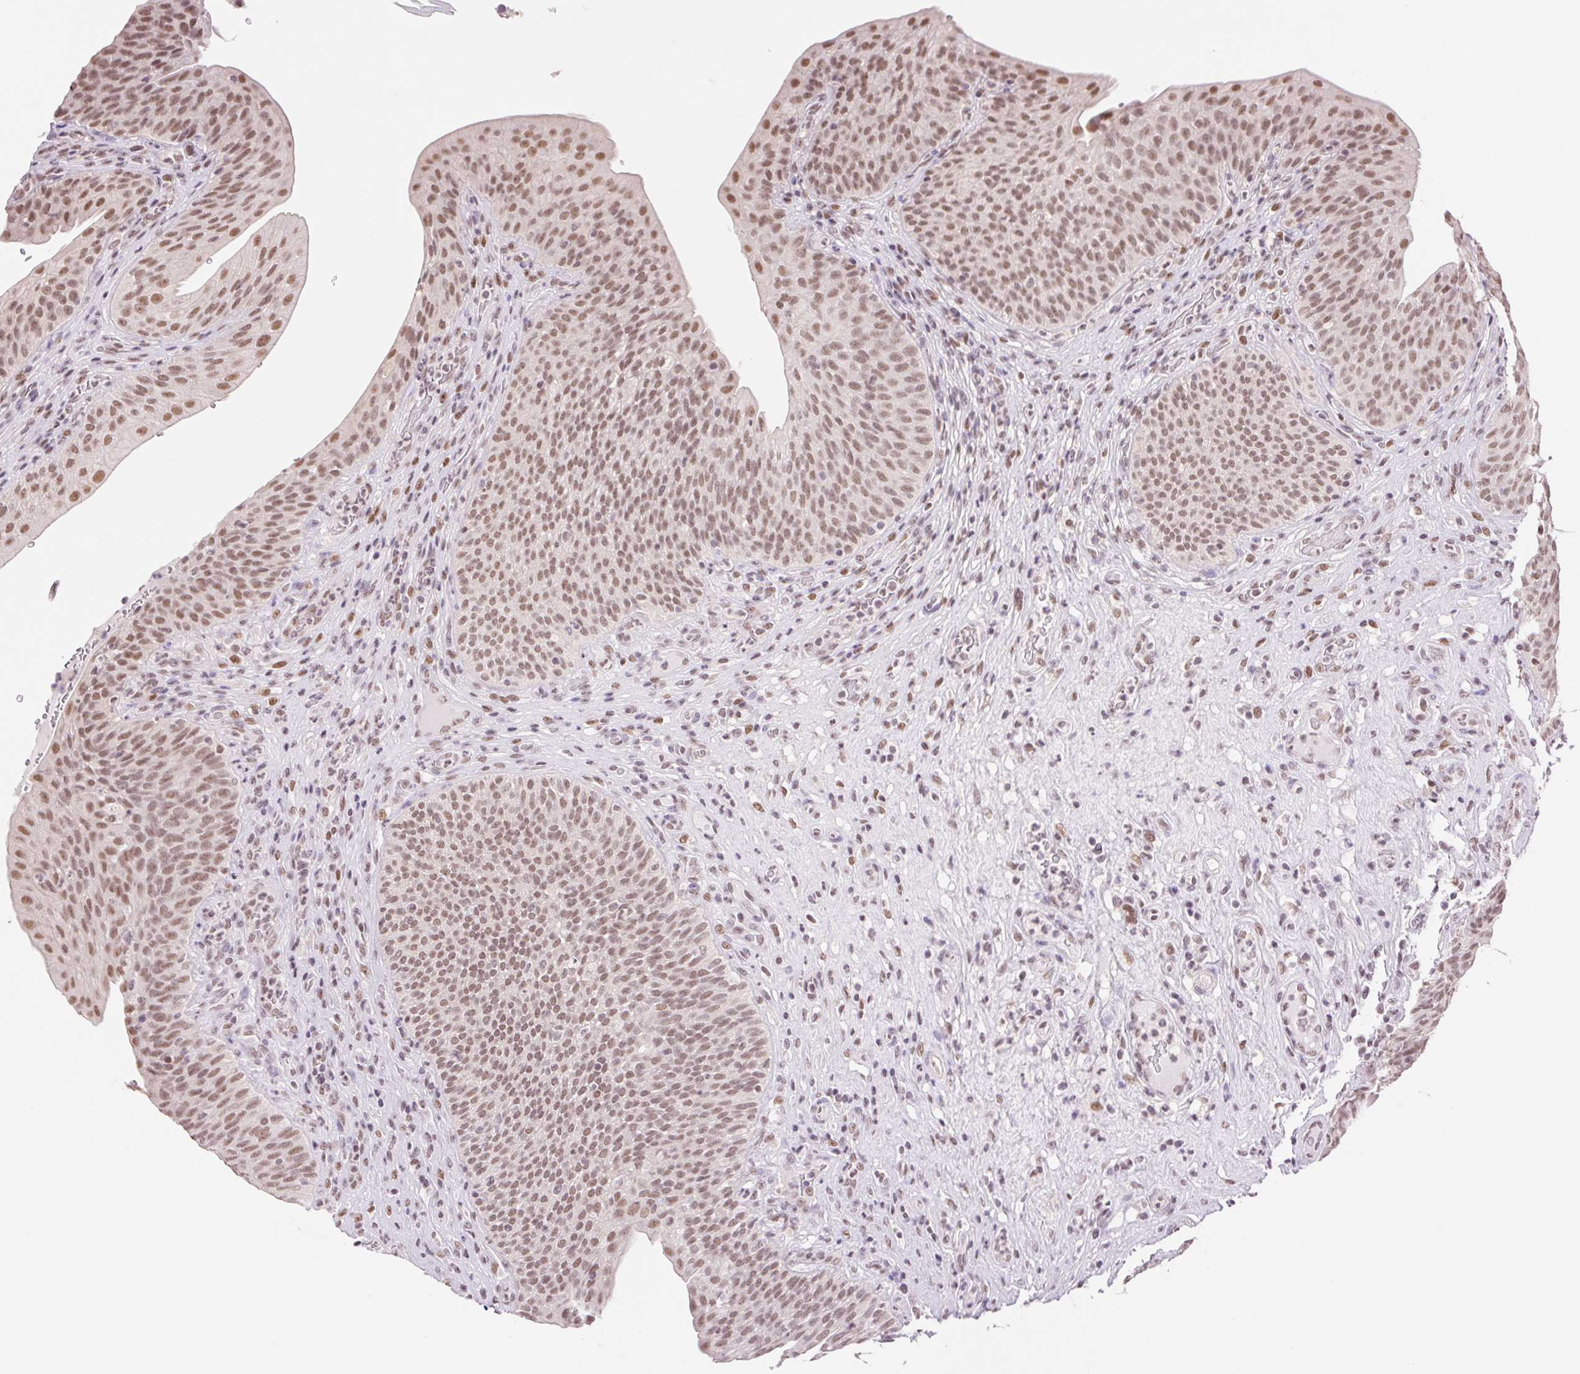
{"staining": {"intensity": "moderate", "quantity": ">75%", "location": "nuclear"}, "tissue": "urinary bladder", "cell_type": "Urothelial cells", "image_type": "normal", "snomed": [{"axis": "morphology", "description": "Normal tissue, NOS"}, {"axis": "topography", "description": "Urinary bladder"}, {"axis": "topography", "description": "Peripheral nerve tissue"}], "caption": "Protein staining of benign urinary bladder exhibits moderate nuclear positivity in approximately >75% of urothelial cells. (brown staining indicates protein expression, while blue staining denotes nuclei).", "gene": "RPRD1B", "patient": {"sex": "male", "age": 66}}